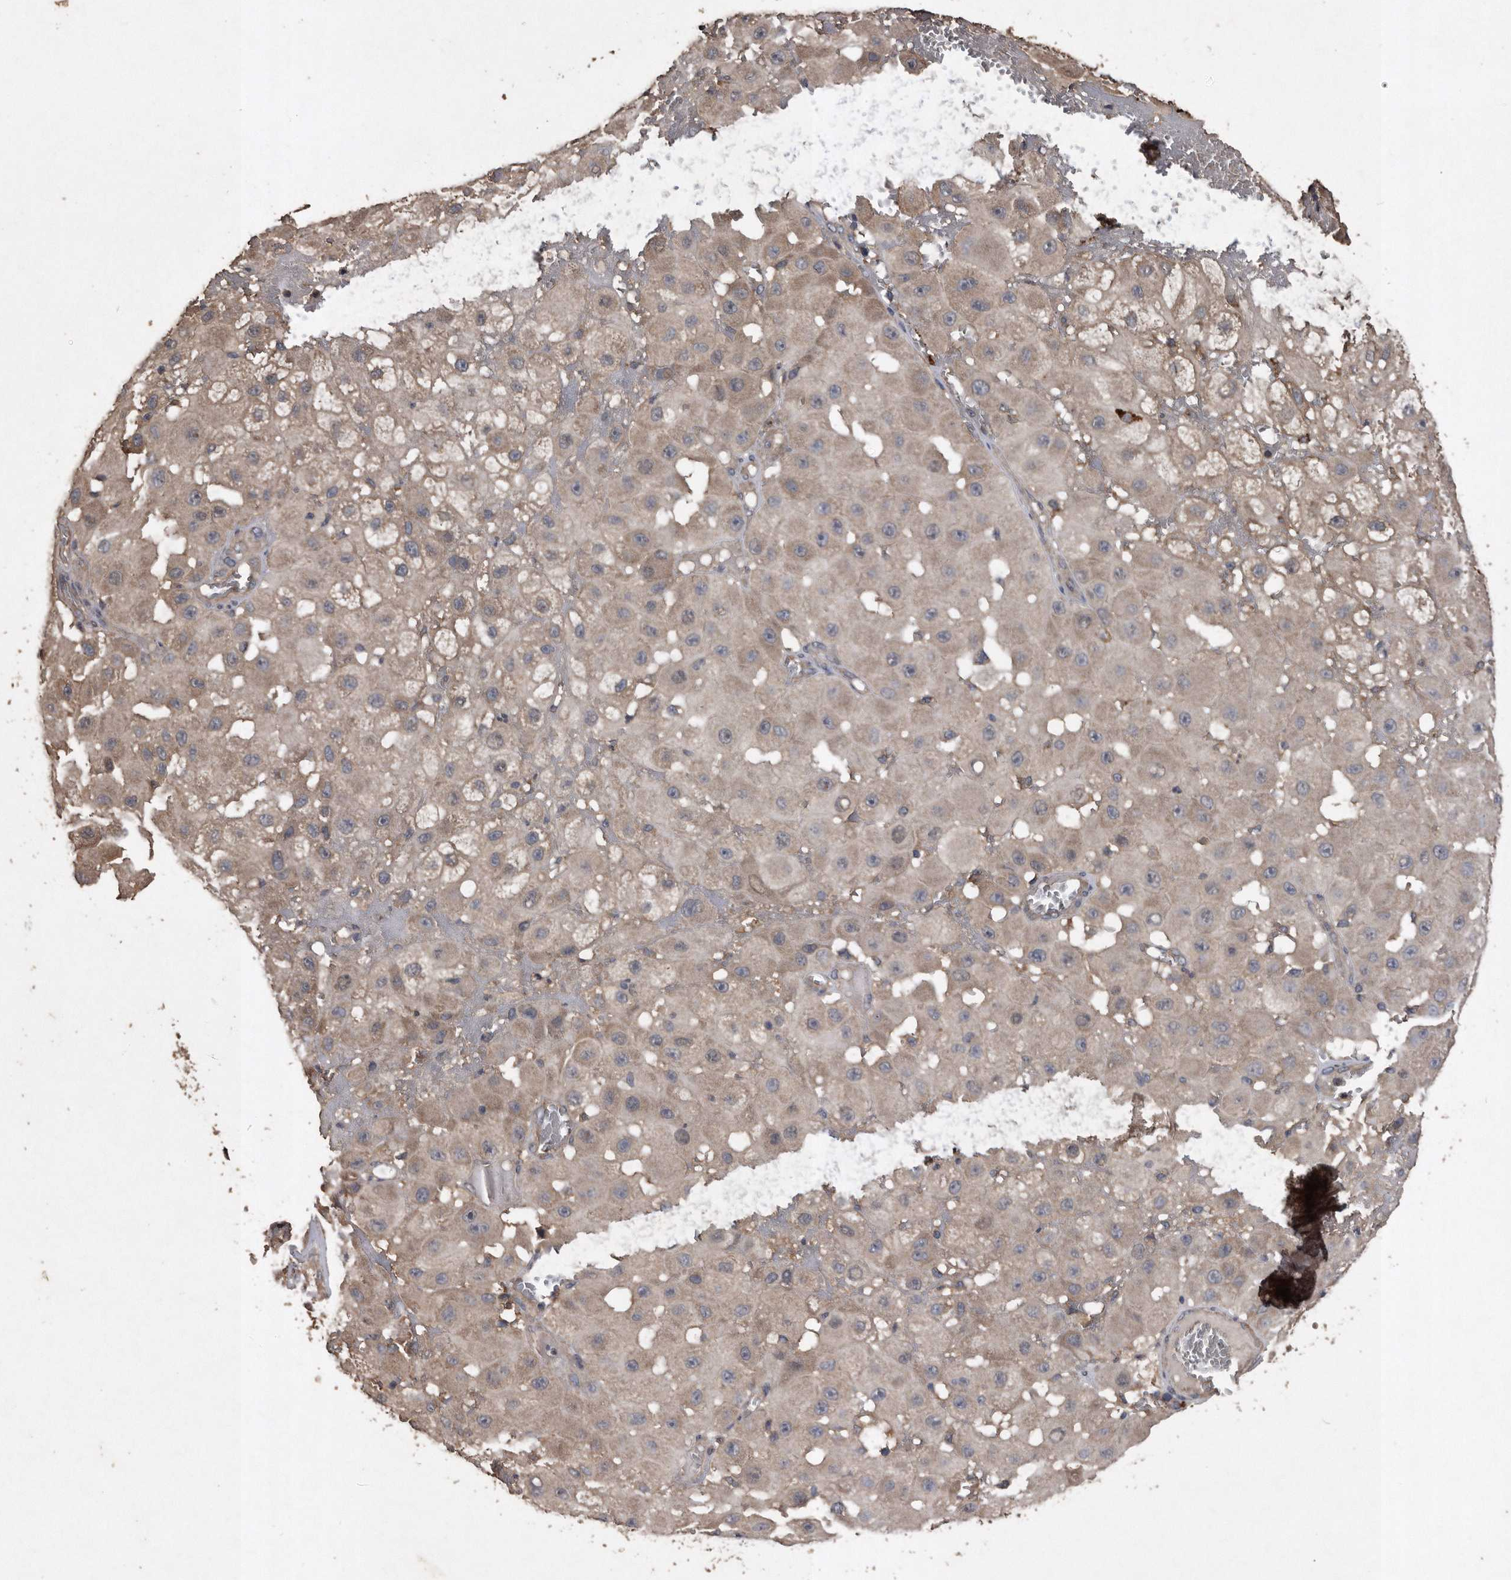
{"staining": {"intensity": "weak", "quantity": ">75%", "location": "cytoplasmic/membranous"}, "tissue": "melanoma", "cell_type": "Tumor cells", "image_type": "cancer", "snomed": [{"axis": "morphology", "description": "Malignant melanoma, NOS"}, {"axis": "topography", "description": "Skin"}], "caption": "Tumor cells exhibit low levels of weak cytoplasmic/membranous positivity in about >75% of cells in malignant melanoma.", "gene": "NRBP1", "patient": {"sex": "female", "age": 81}}